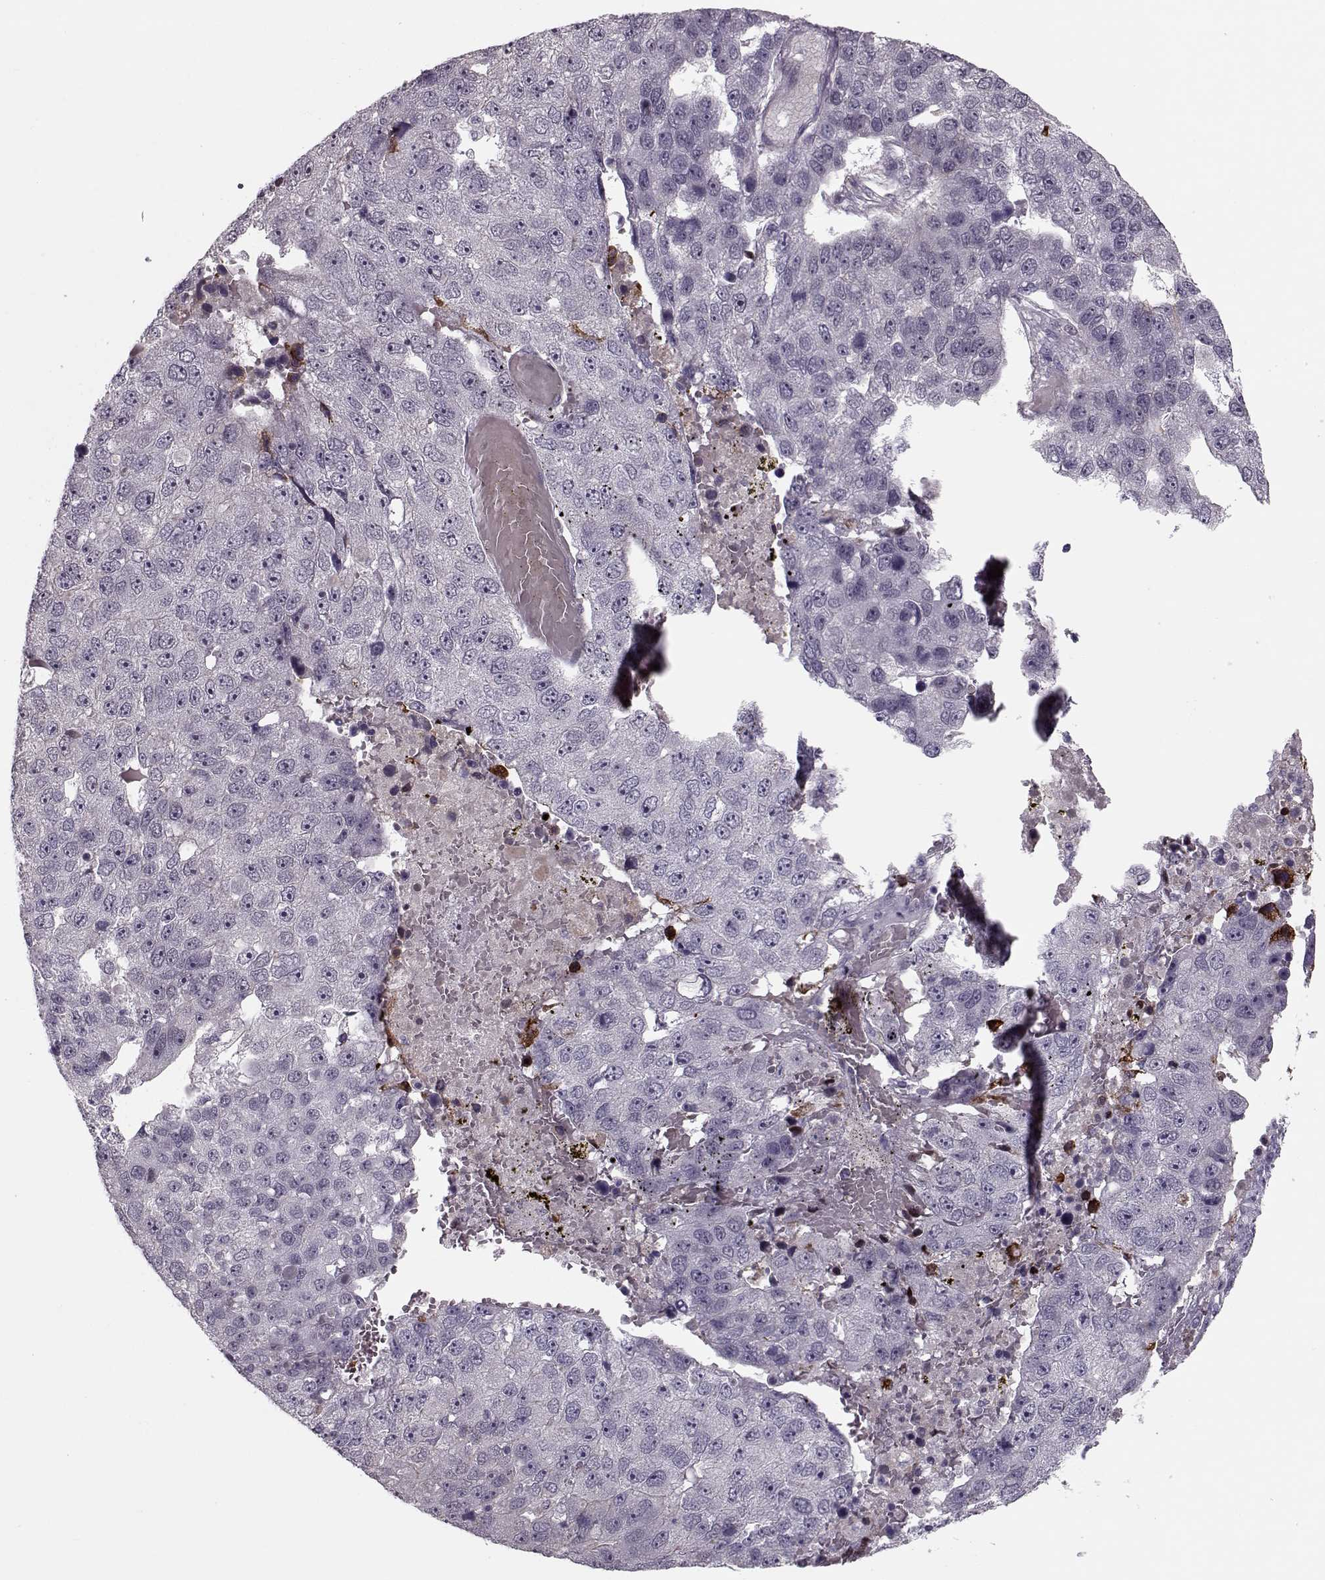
{"staining": {"intensity": "negative", "quantity": "none", "location": "none"}, "tissue": "pancreatic cancer", "cell_type": "Tumor cells", "image_type": "cancer", "snomed": [{"axis": "morphology", "description": "Adenocarcinoma, NOS"}, {"axis": "topography", "description": "Pancreas"}], "caption": "Tumor cells are negative for brown protein staining in pancreatic cancer (adenocarcinoma). (DAB immunohistochemistry (IHC), high magnification).", "gene": "DNAI3", "patient": {"sex": "female", "age": 61}}